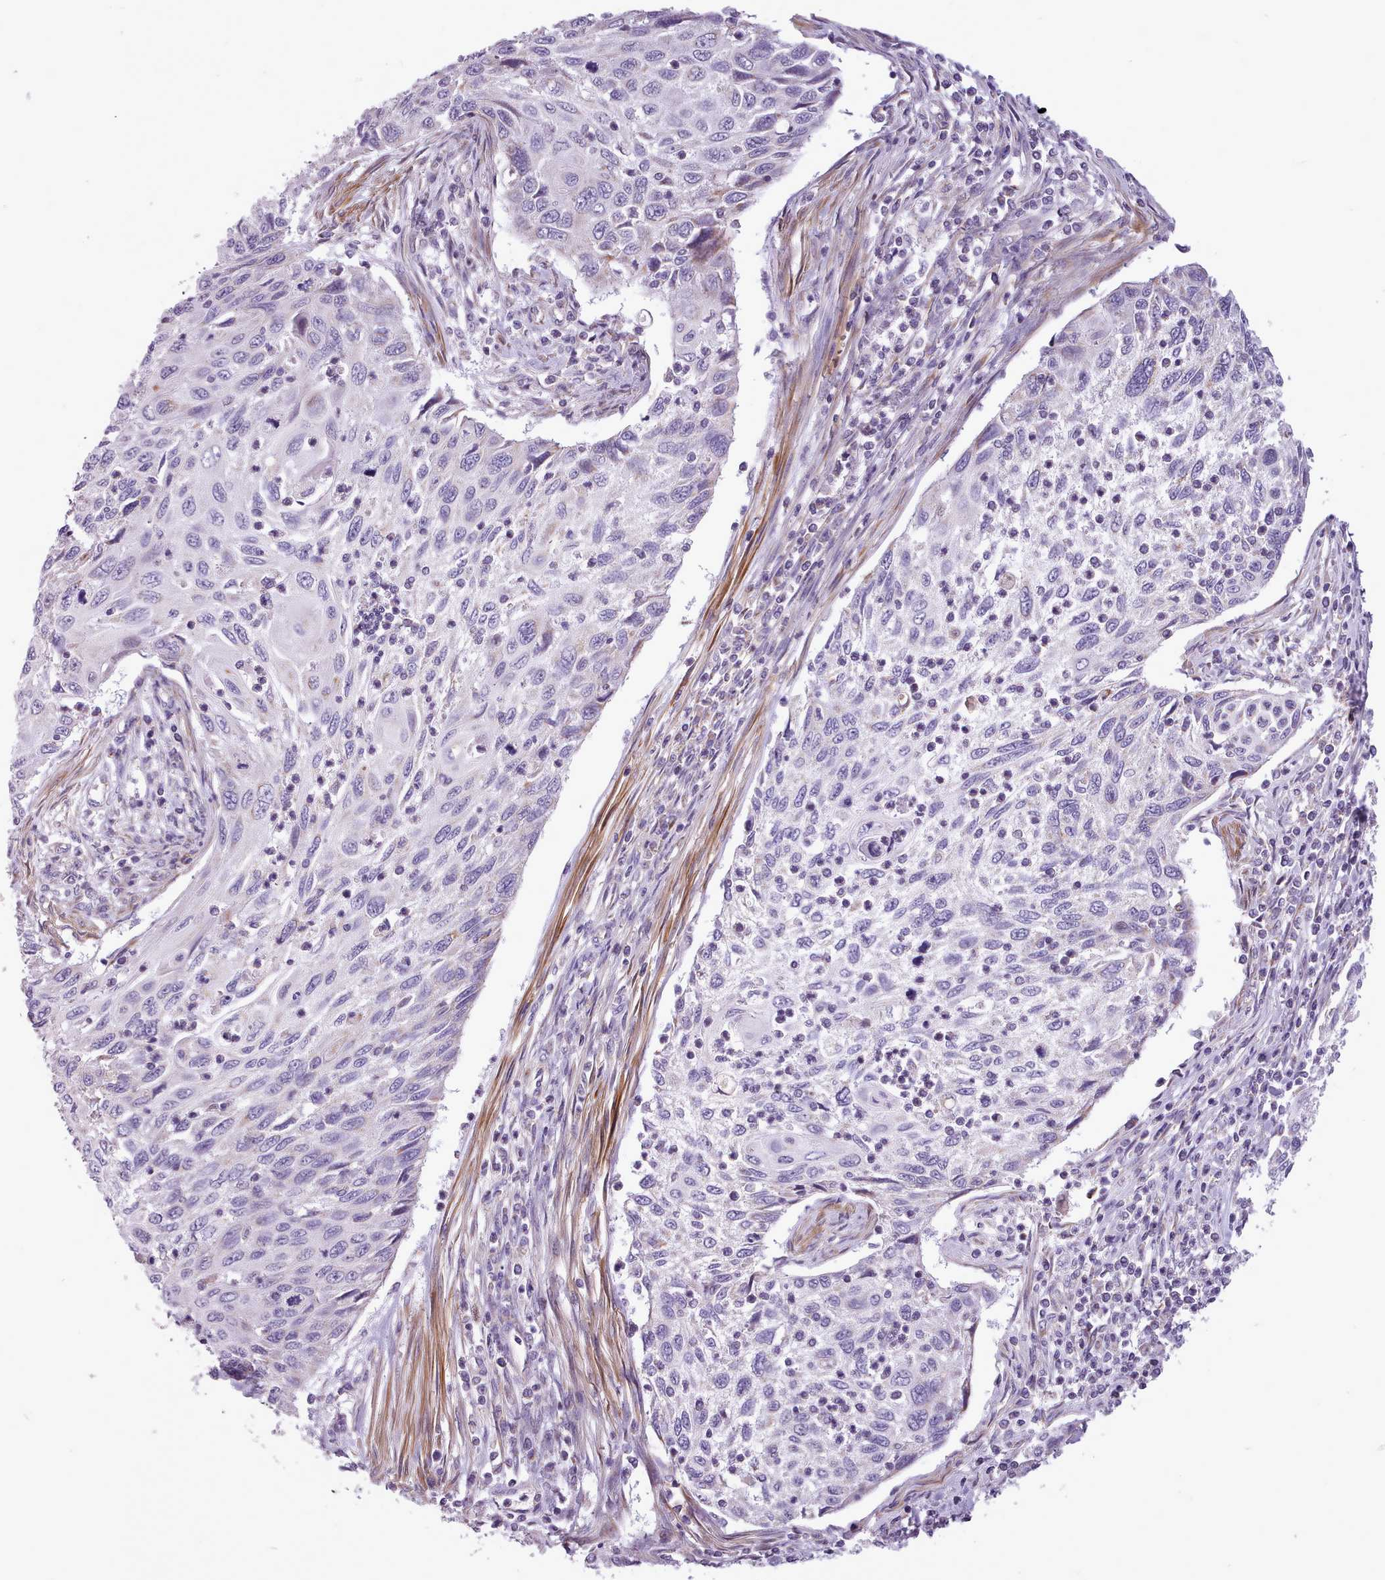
{"staining": {"intensity": "negative", "quantity": "none", "location": "none"}, "tissue": "cervical cancer", "cell_type": "Tumor cells", "image_type": "cancer", "snomed": [{"axis": "morphology", "description": "Squamous cell carcinoma, NOS"}, {"axis": "topography", "description": "Cervix"}], "caption": "Histopathology image shows no significant protein expression in tumor cells of cervical cancer (squamous cell carcinoma). Nuclei are stained in blue.", "gene": "AVL9", "patient": {"sex": "female", "age": 70}}